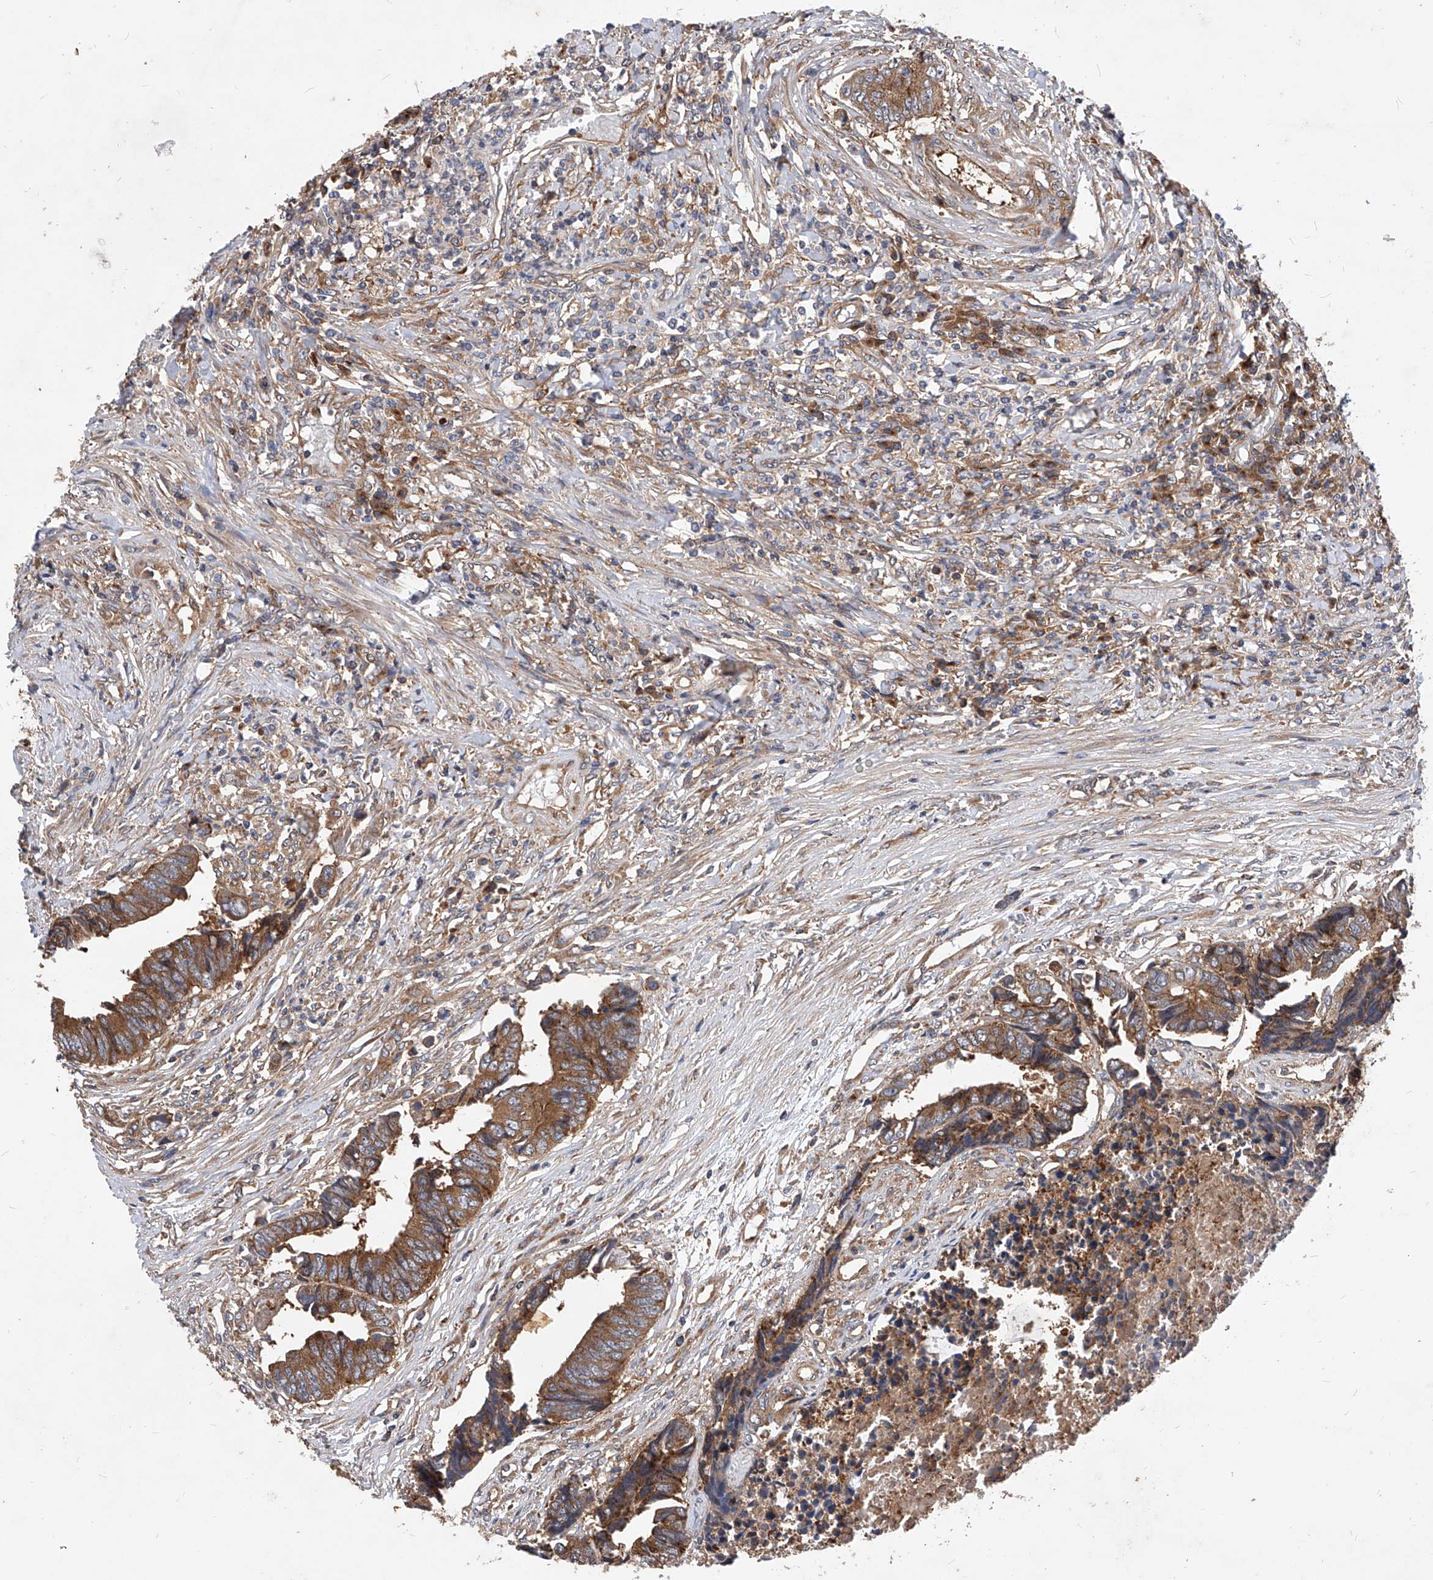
{"staining": {"intensity": "moderate", "quantity": ">75%", "location": "cytoplasmic/membranous"}, "tissue": "colorectal cancer", "cell_type": "Tumor cells", "image_type": "cancer", "snomed": [{"axis": "morphology", "description": "Adenocarcinoma, NOS"}, {"axis": "topography", "description": "Rectum"}], "caption": "A medium amount of moderate cytoplasmic/membranous staining is identified in about >75% of tumor cells in colorectal cancer (adenocarcinoma) tissue.", "gene": "CFAP410", "patient": {"sex": "male", "age": 84}}